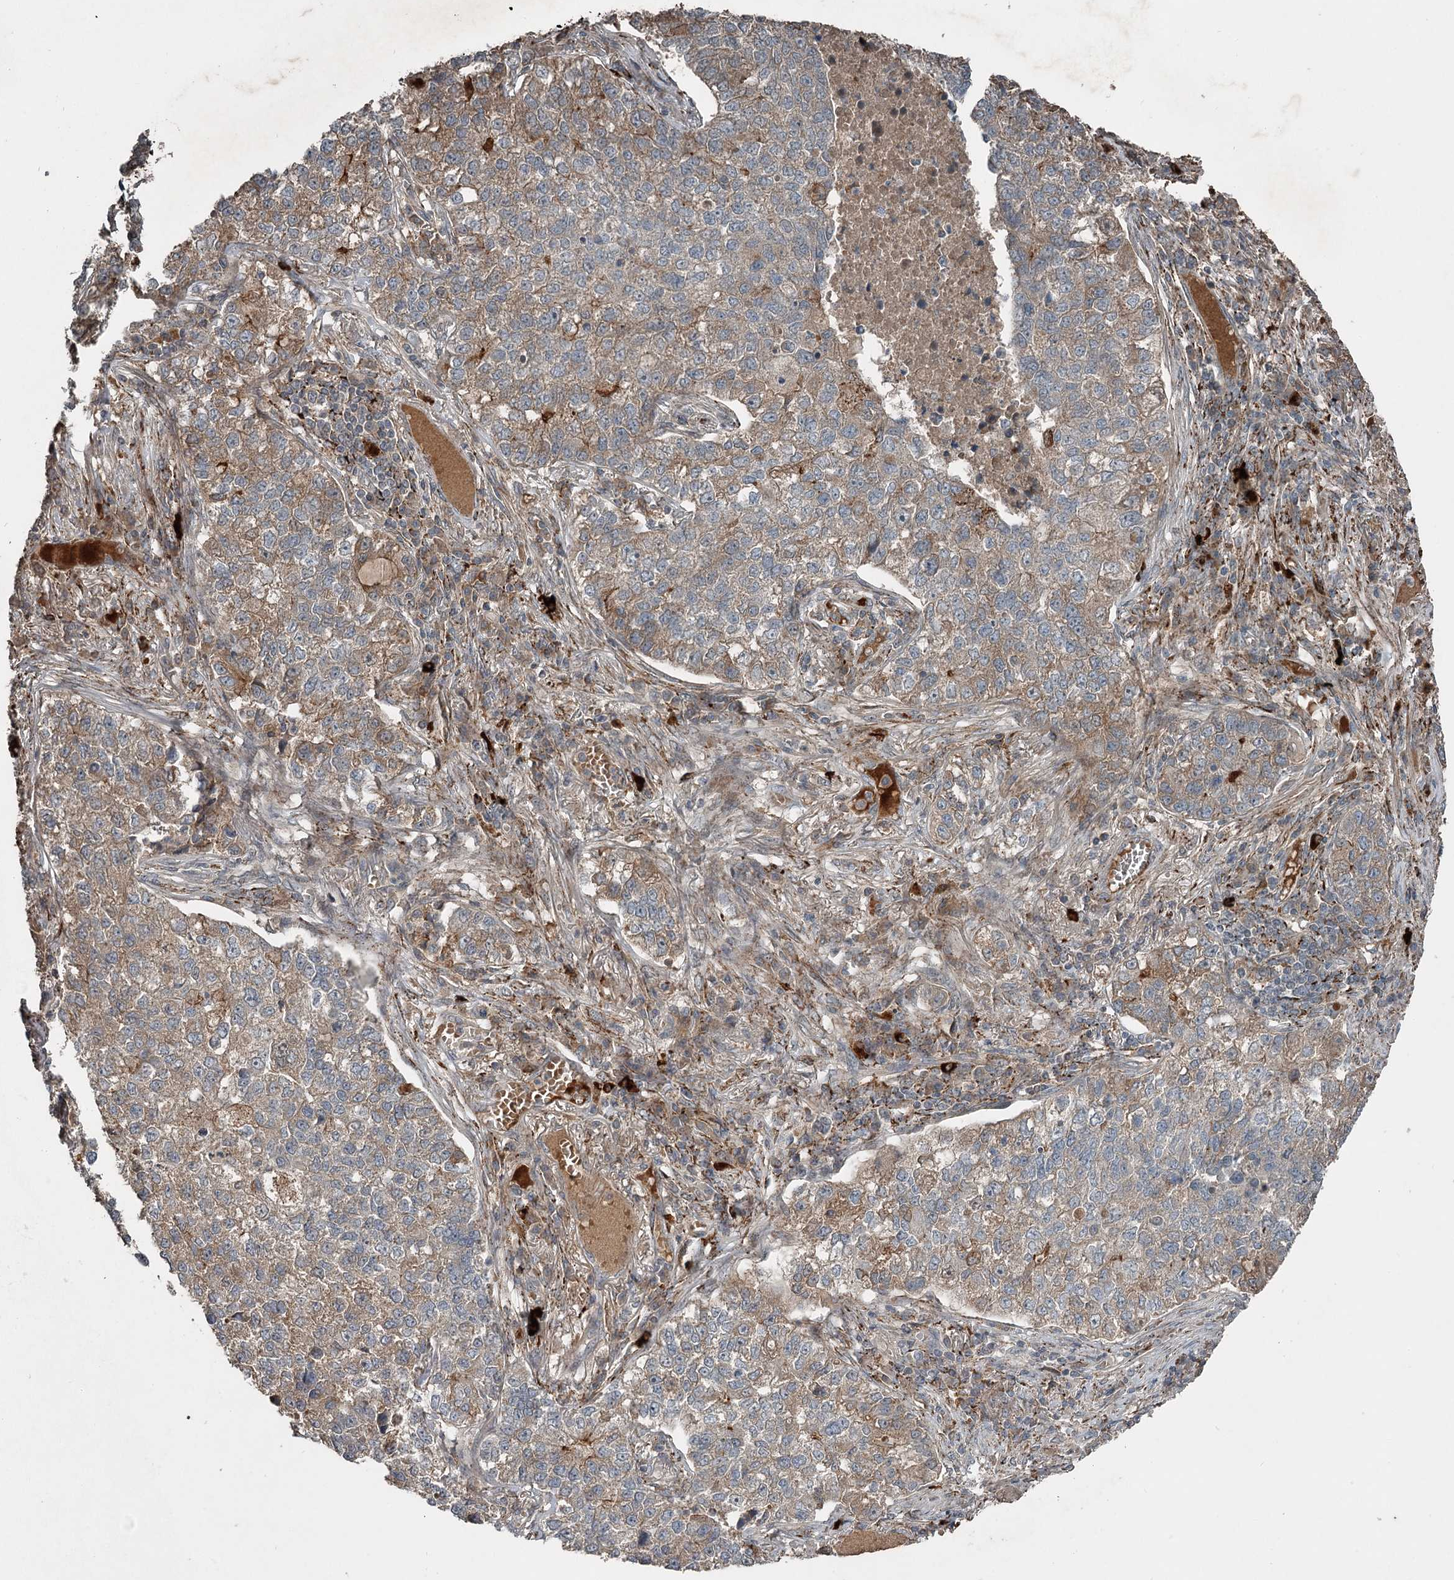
{"staining": {"intensity": "moderate", "quantity": "25%-75%", "location": "cytoplasmic/membranous"}, "tissue": "lung cancer", "cell_type": "Tumor cells", "image_type": "cancer", "snomed": [{"axis": "morphology", "description": "Adenocarcinoma, NOS"}, {"axis": "topography", "description": "Lung"}], "caption": "The photomicrograph exhibits staining of adenocarcinoma (lung), revealing moderate cytoplasmic/membranous protein expression (brown color) within tumor cells.", "gene": "SLC39A8", "patient": {"sex": "male", "age": 49}}